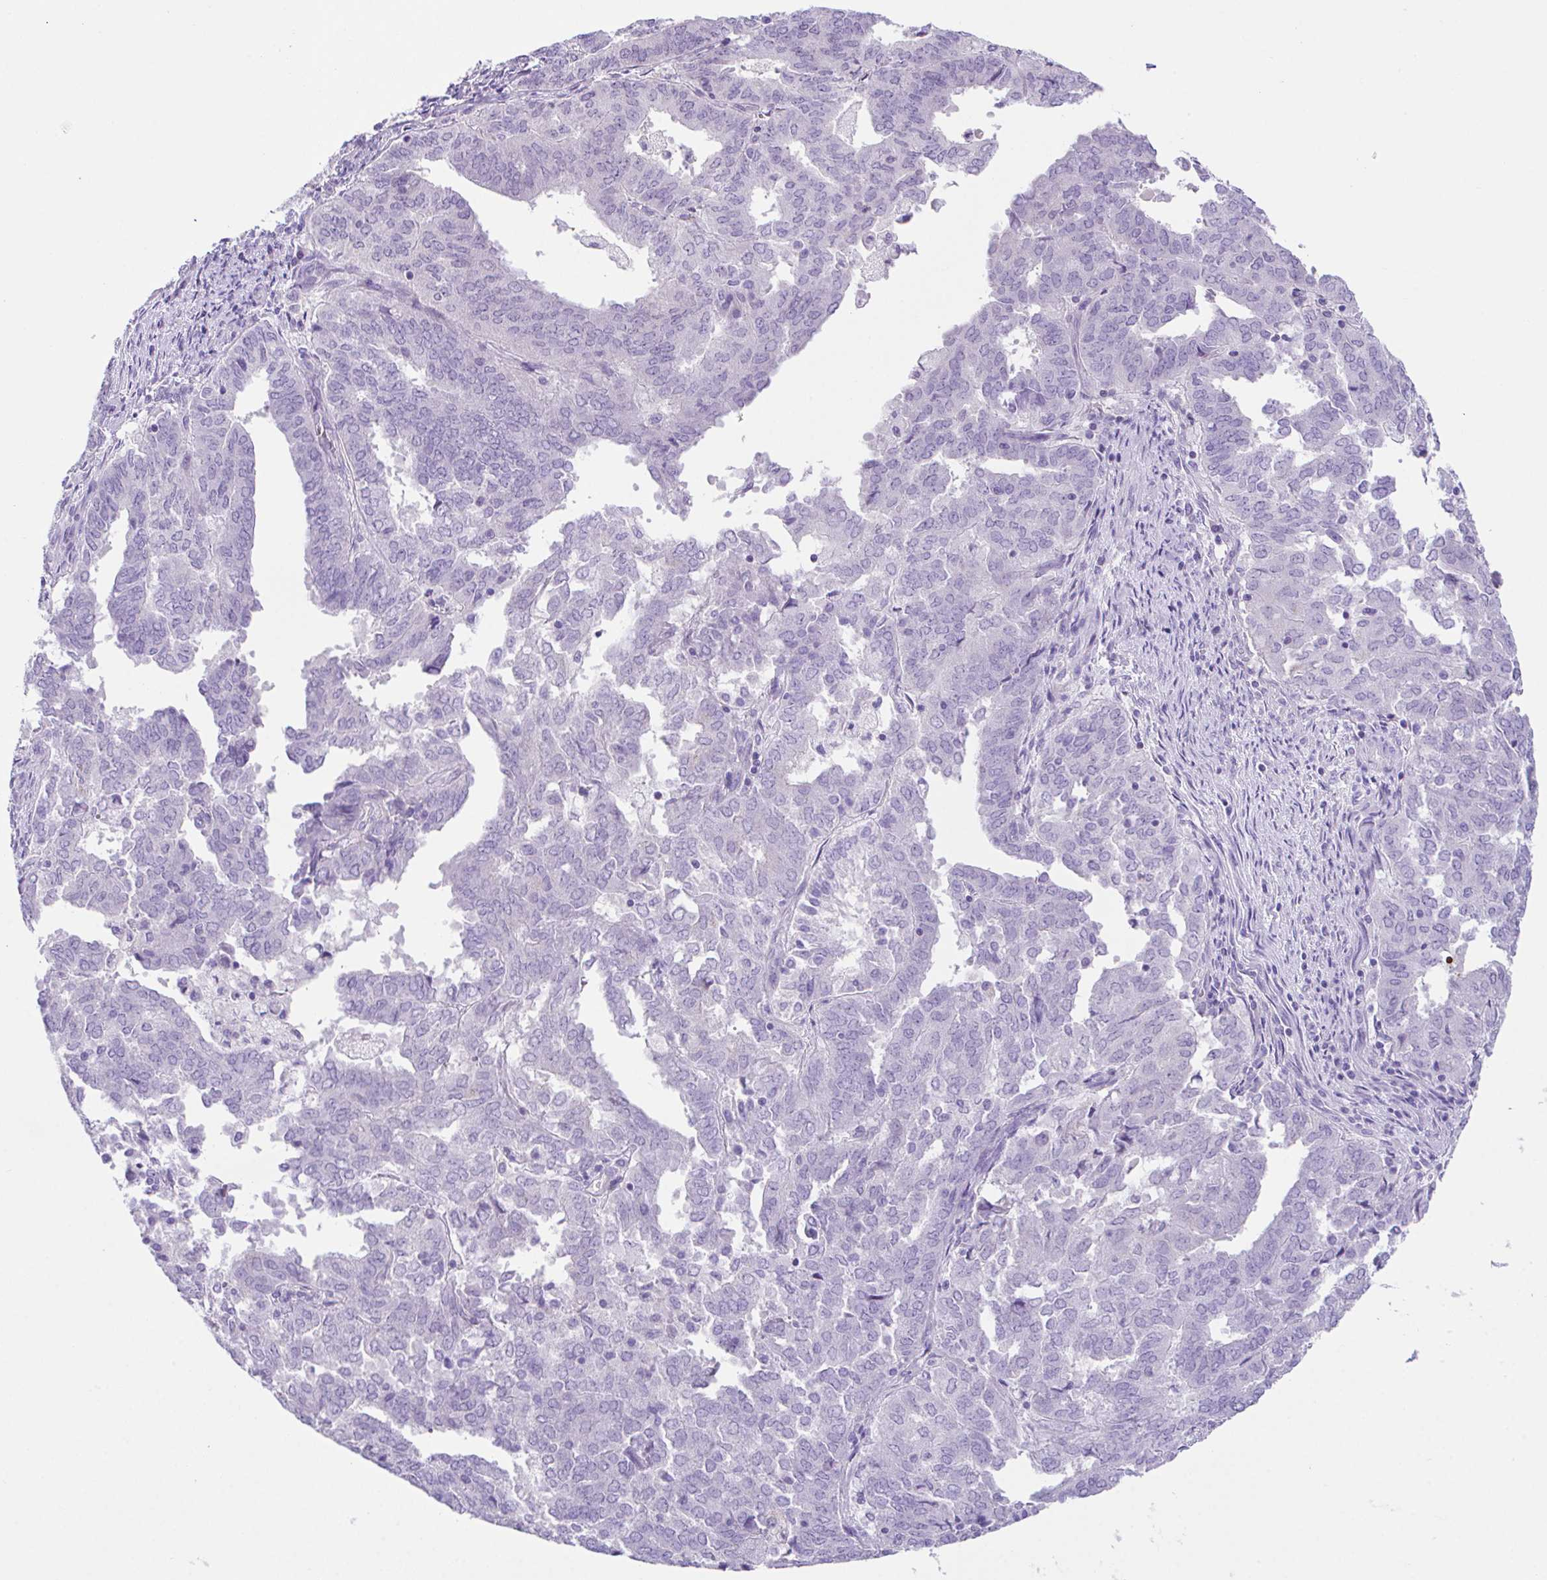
{"staining": {"intensity": "negative", "quantity": "none", "location": "none"}, "tissue": "endometrial cancer", "cell_type": "Tumor cells", "image_type": "cancer", "snomed": [{"axis": "morphology", "description": "Adenocarcinoma, NOS"}, {"axis": "topography", "description": "Endometrium"}], "caption": "DAB immunohistochemical staining of endometrial adenocarcinoma shows no significant staining in tumor cells.", "gene": "HACD4", "patient": {"sex": "female", "age": 72}}